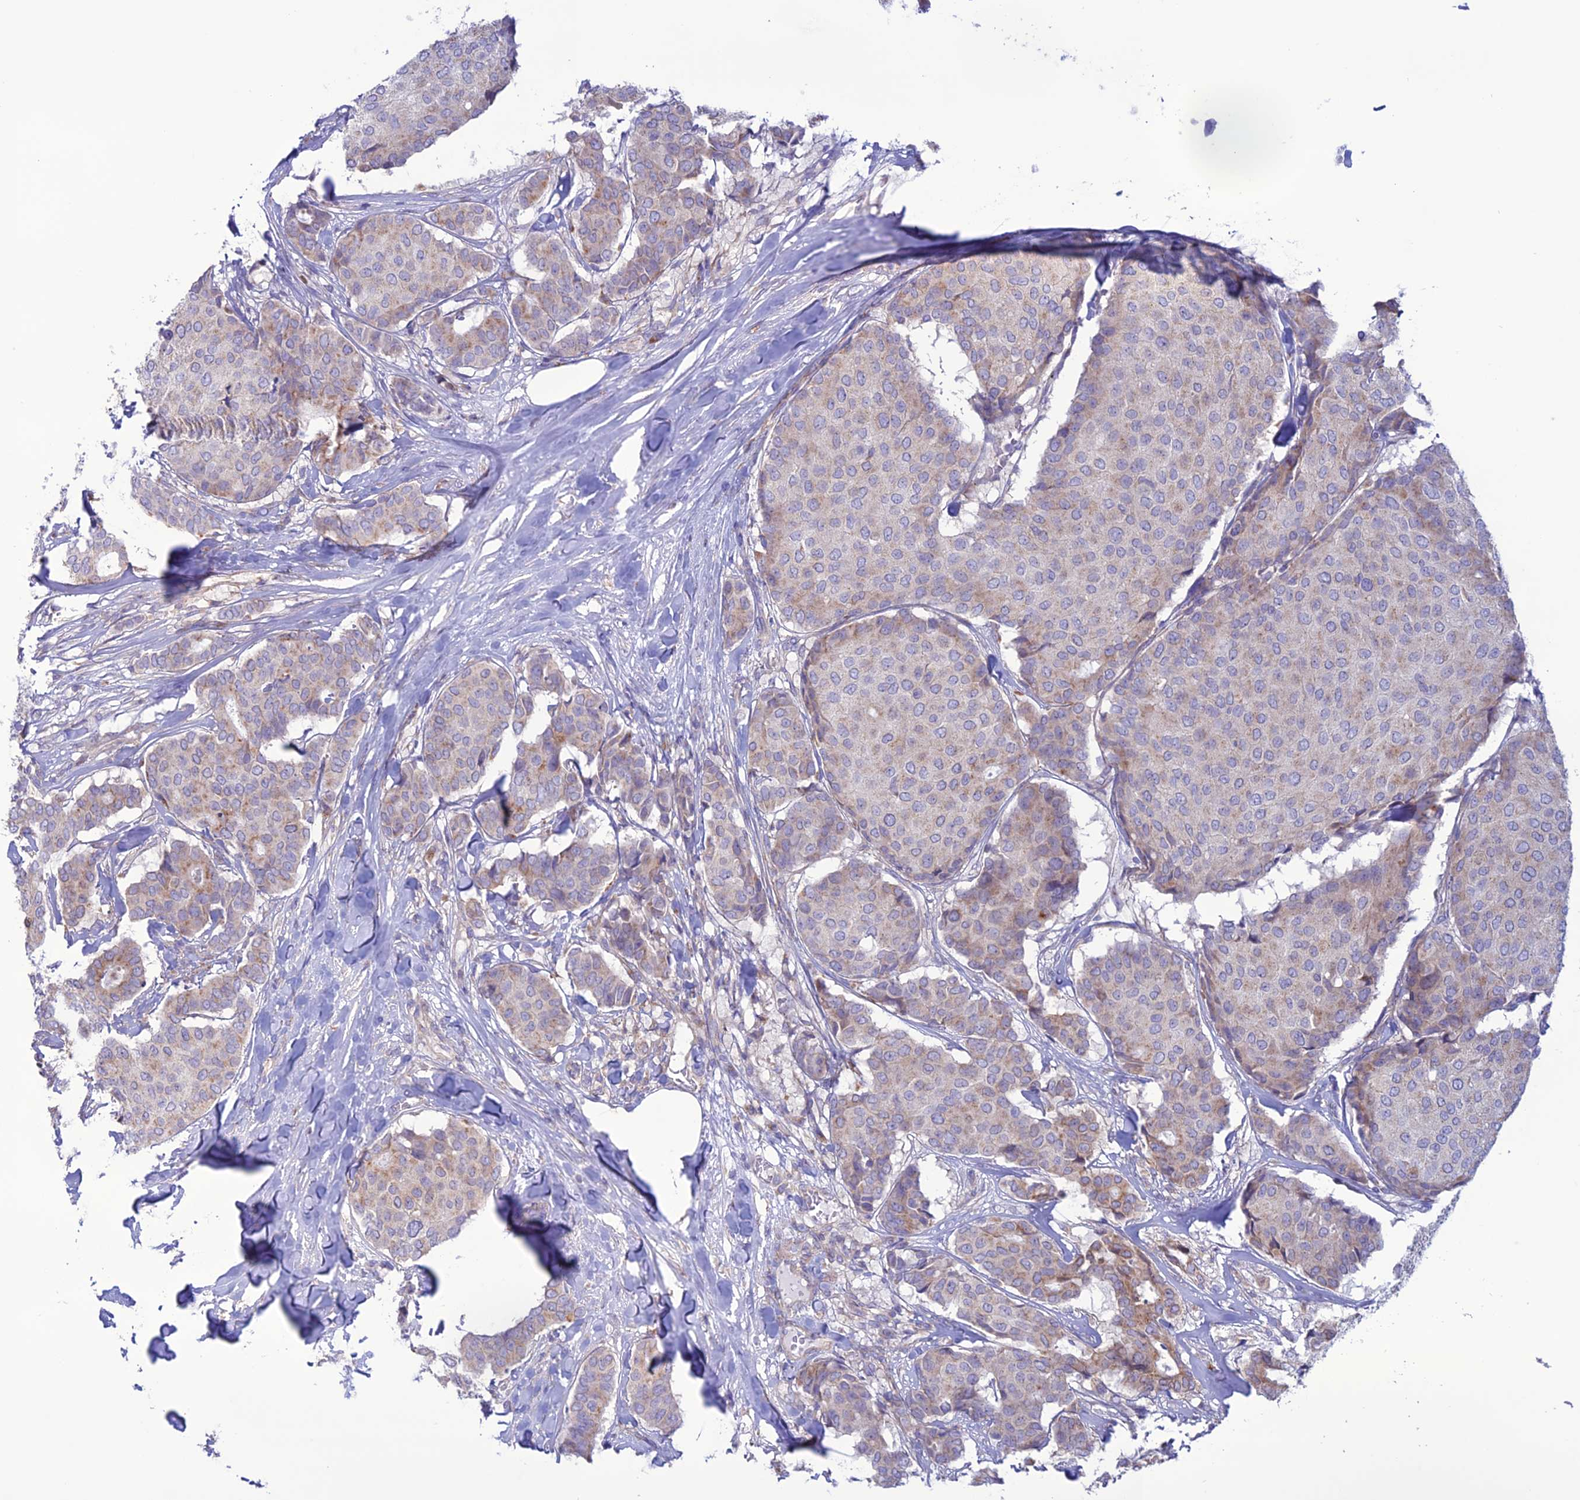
{"staining": {"intensity": "moderate", "quantity": "<25%", "location": "cytoplasmic/membranous"}, "tissue": "breast cancer", "cell_type": "Tumor cells", "image_type": "cancer", "snomed": [{"axis": "morphology", "description": "Duct carcinoma"}, {"axis": "topography", "description": "Breast"}], "caption": "A histopathology image showing moderate cytoplasmic/membranous positivity in about <25% of tumor cells in breast intraductal carcinoma, as visualized by brown immunohistochemical staining.", "gene": "CLCN7", "patient": {"sex": "female", "age": 75}}